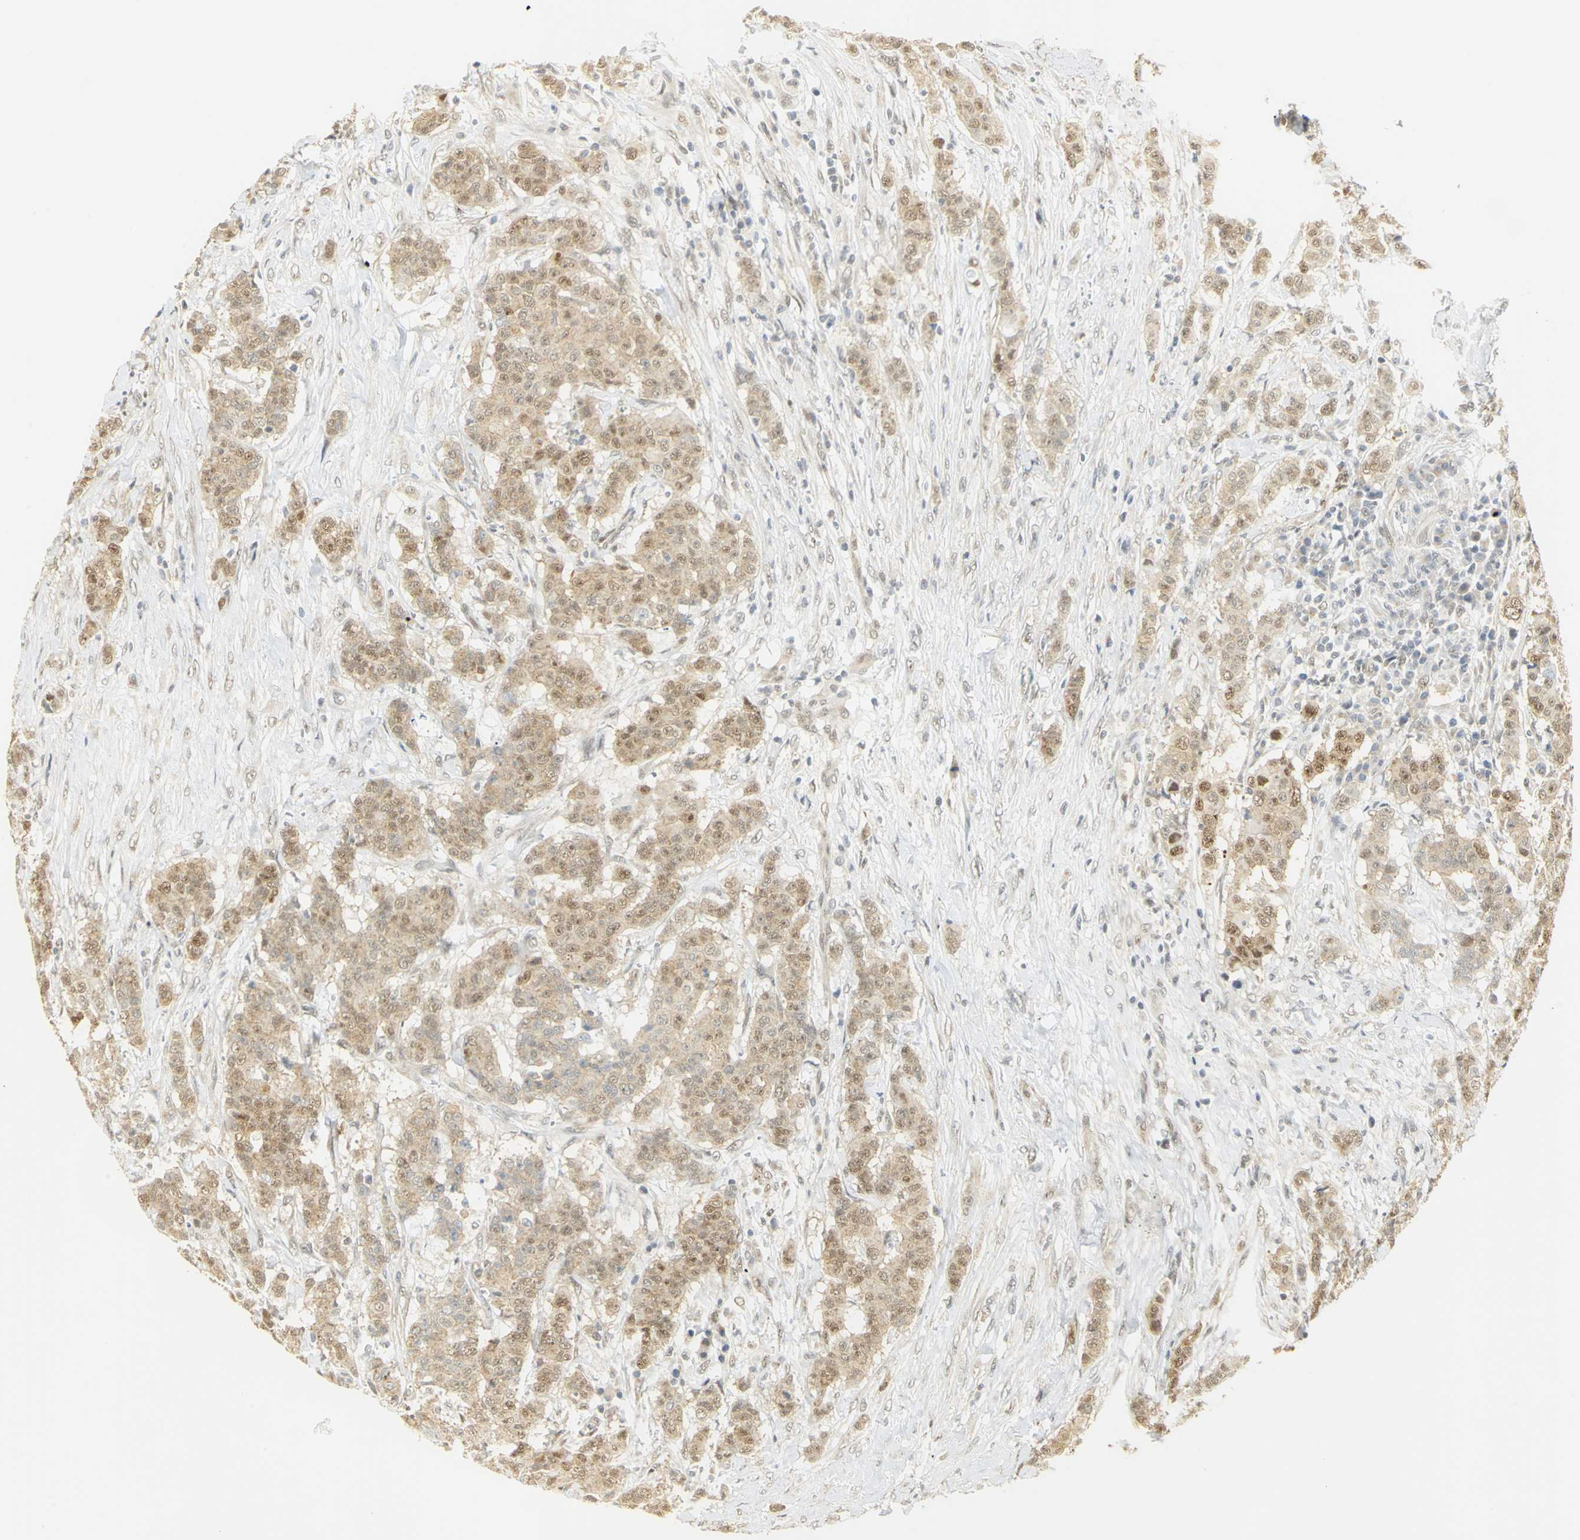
{"staining": {"intensity": "moderate", "quantity": ">75%", "location": "cytoplasmic/membranous,nuclear"}, "tissue": "breast cancer", "cell_type": "Tumor cells", "image_type": "cancer", "snomed": [{"axis": "morphology", "description": "Duct carcinoma"}, {"axis": "topography", "description": "Breast"}], "caption": "Immunohistochemical staining of human invasive ductal carcinoma (breast) displays moderate cytoplasmic/membranous and nuclear protein staining in approximately >75% of tumor cells.", "gene": "DDX5", "patient": {"sex": "female", "age": 40}}